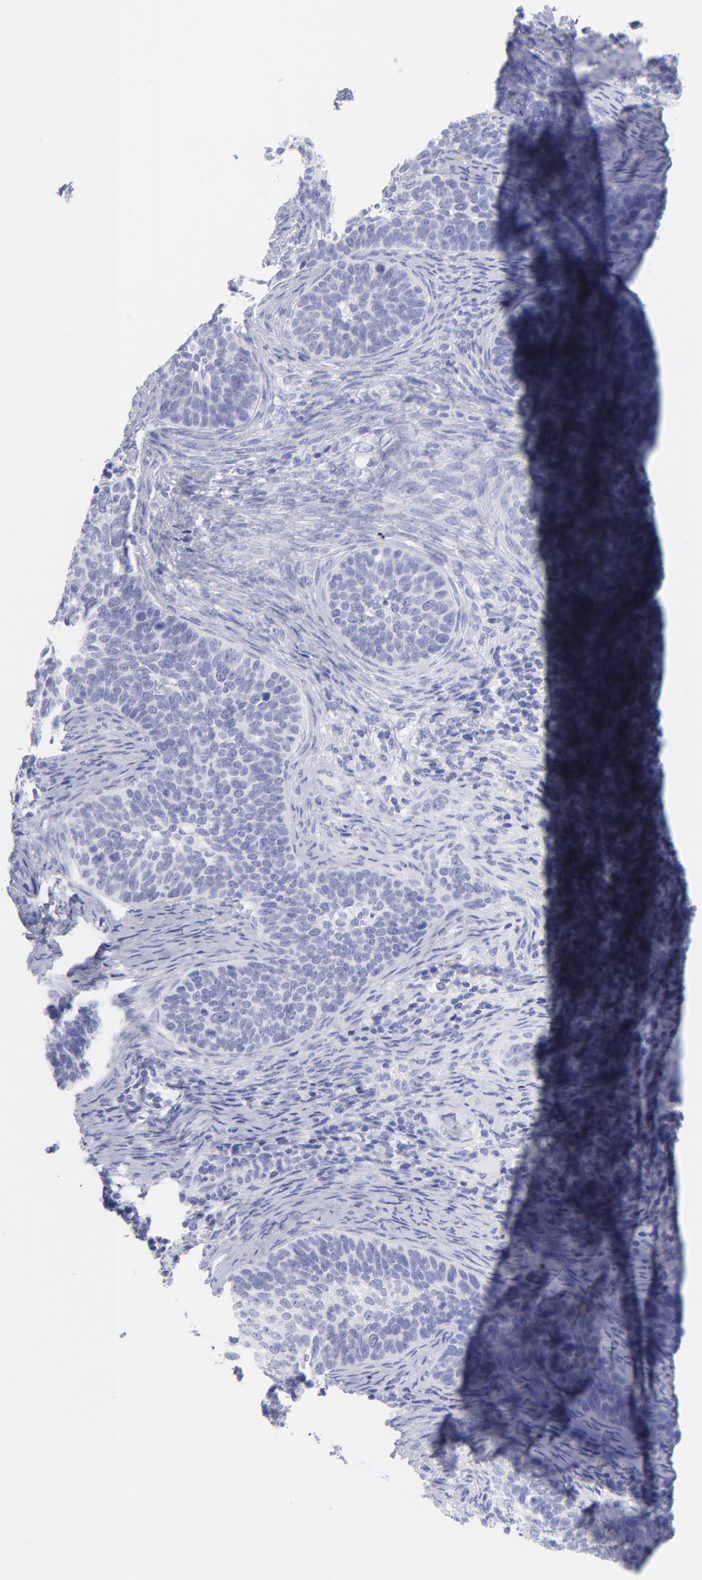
{"staining": {"intensity": "negative", "quantity": "none", "location": "none"}, "tissue": "cervical cancer", "cell_type": "Tumor cells", "image_type": "cancer", "snomed": [{"axis": "morphology", "description": "Squamous cell carcinoma, NOS"}, {"axis": "topography", "description": "Cervix"}], "caption": "Cervical squamous cell carcinoma was stained to show a protein in brown. There is no significant staining in tumor cells.", "gene": "F13B", "patient": {"sex": "female", "age": 33}}